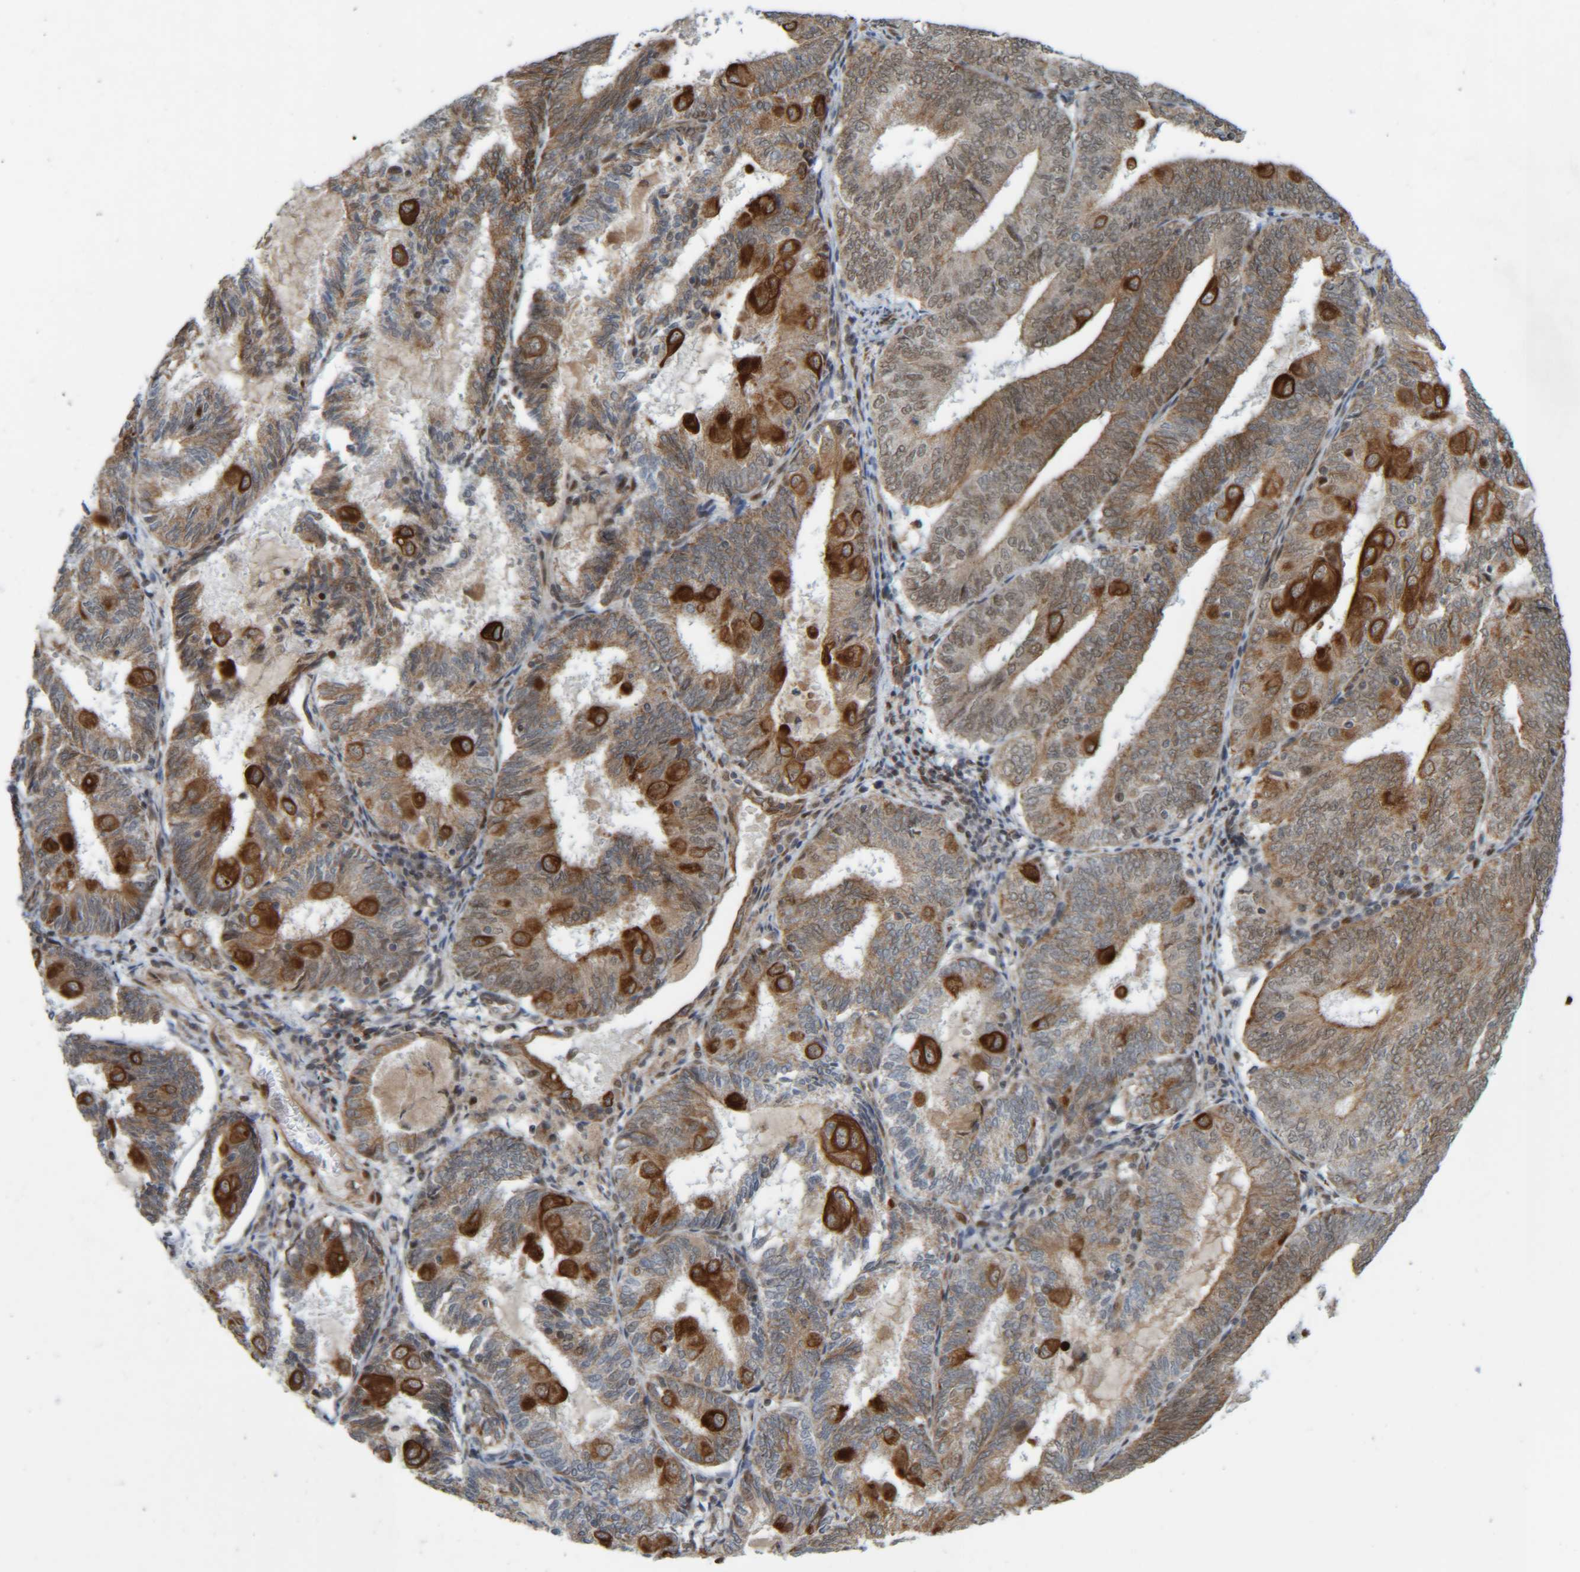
{"staining": {"intensity": "strong", "quantity": "25%-75%", "location": "cytoplasmic/membranous"}, "tissue": "endometrial cancer", "cell_type": "Tumor cells", "image_type": "cancer", "snomed": [{"axis": "morphology", "description": "Adenocarcinoma, NOS"}, {"axis": "topography", "description": "Endometrium"}], "caption": "Immunohistochemistry (IHC) of endometrial adenocarcinoma shows high levels of strong cytoplasmic/membranous positivity in about 25%-75% of tumor cells.", "gene": "CCDC57", "patient": {"sex": "female", "age": 81}}